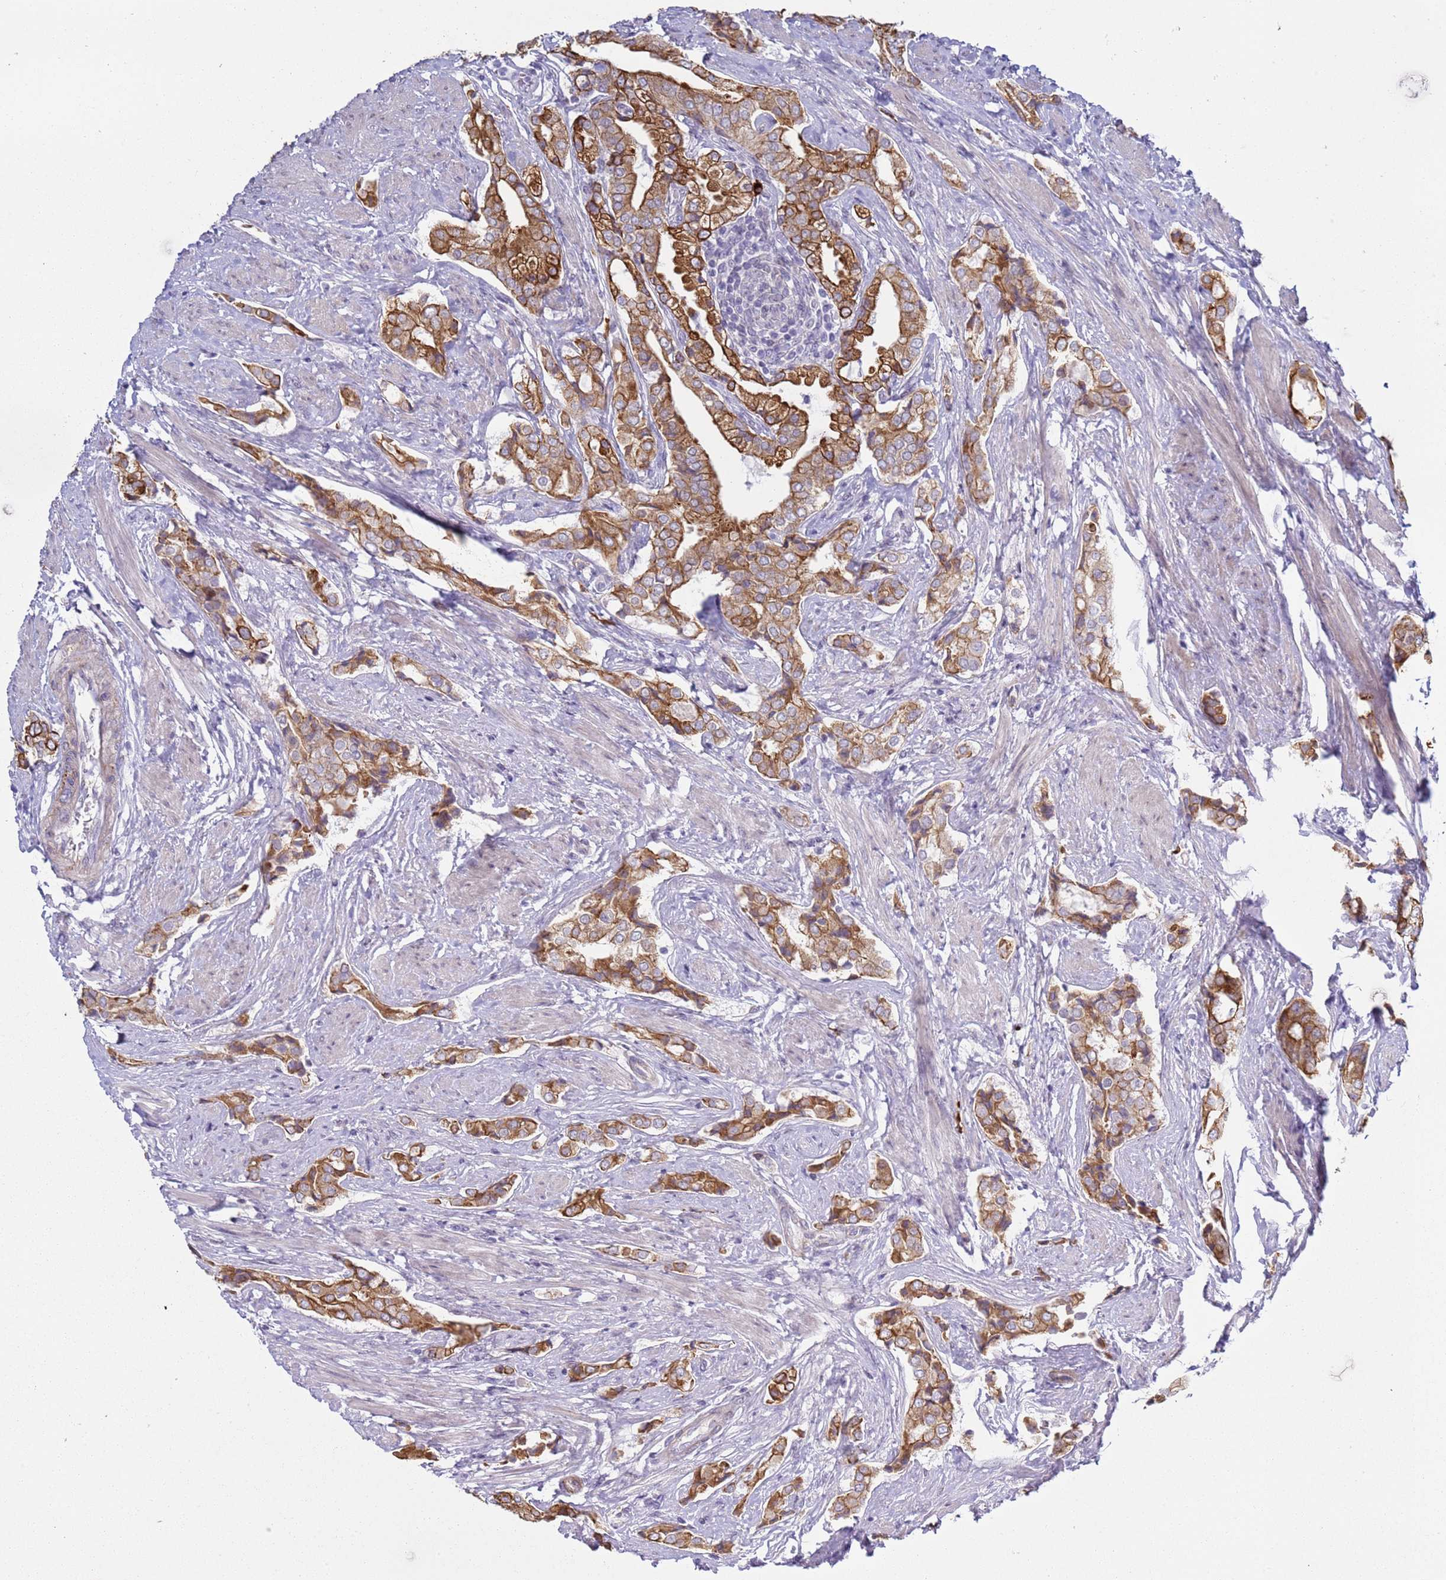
{"staining": {"intensity": "strong", "quantity": ">75%", "location": "cytoplasmic/membranous"}, "tissue": "prostate cancer", "cell_type": "Tumor cells", "image_type": "cancer", "snomed": [{"axis": "morphology", "description": "Adenocarcinoma, High grade"}, {"axis": "topography", "description": "Prostate"}], "caption": "The immunohistochemical stain labels strong cytoplasmic/membranous positivity in tumor cells of prostate high-grade adenocarcinoma tissue.", "gene": "NPAP1", "patient": {"sex": "male", "age": 71}}